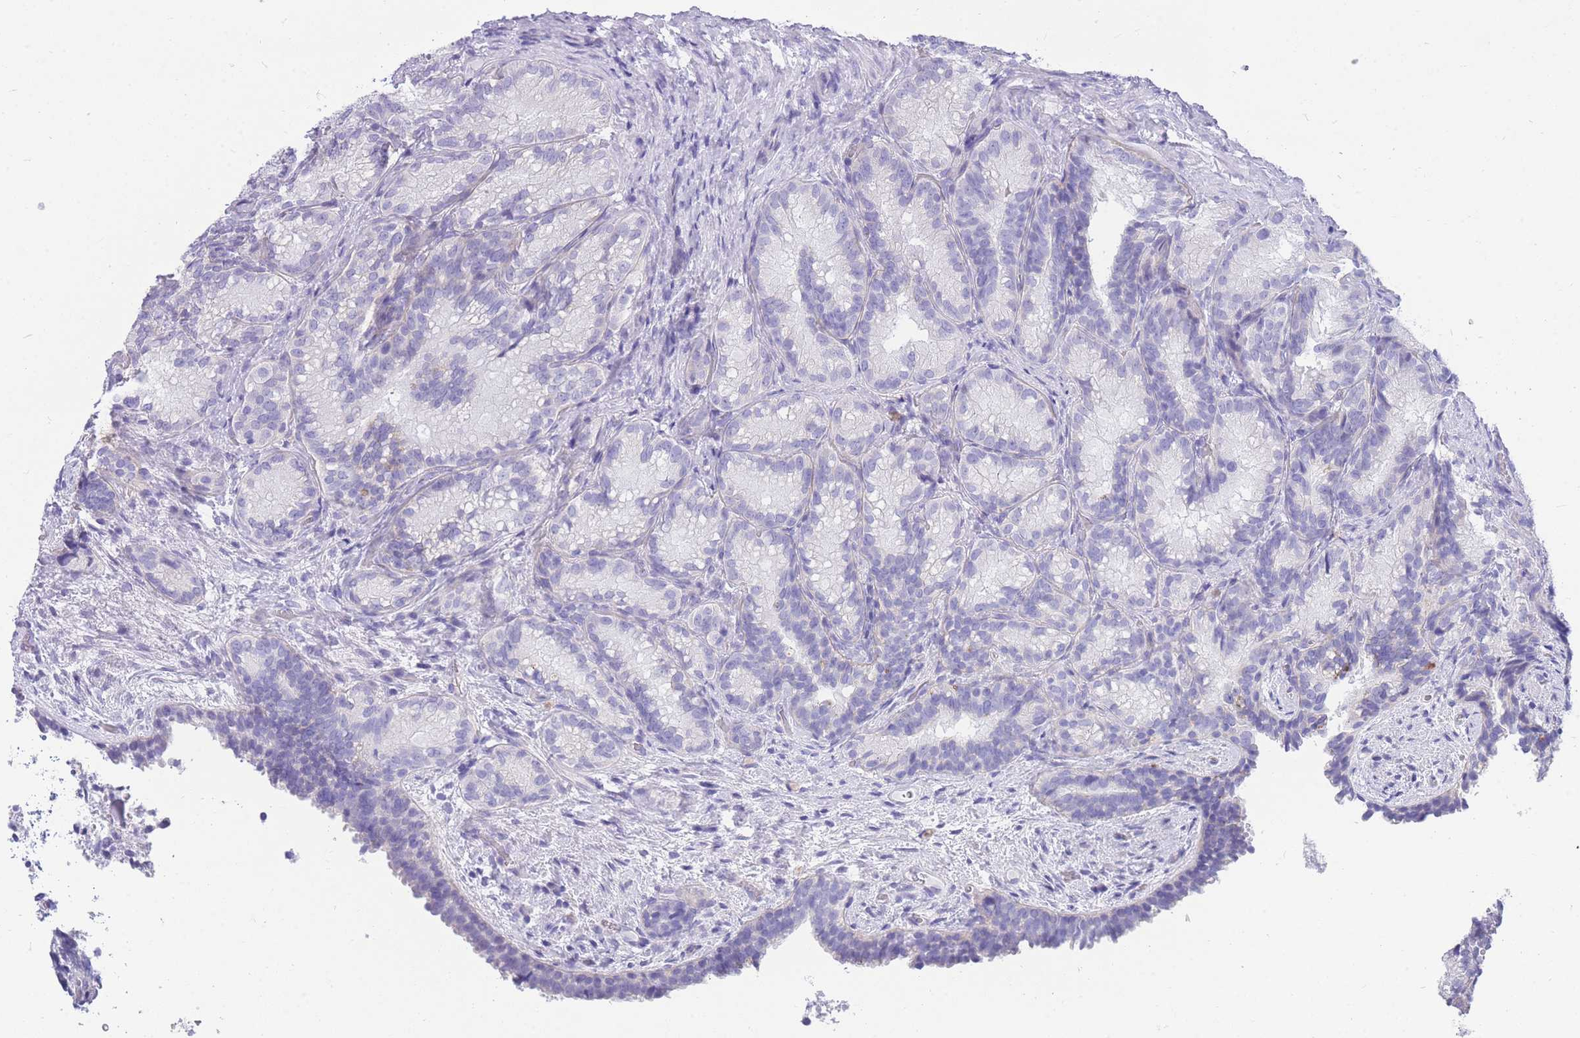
{"staining": {"intensity": "negative", "quantity": "none", "location": "none"}, "tissue": "seminal vesicle", "cell_type": "Glandular cells", "image_type": "normal", "snomed": [{"axis": "morphology", "description": "Normal tissue, NOS"}, {"axis": "topography", "description": "Seminal veicle"}], "caption": "This micrograph is of unremarkable seminal vesicle stained with immunohistochemistry (IHC) to label a protein in brown with the nuclei are counter-stained blue. There is no staining in glandular cells. (Immunohistochemistry (ihc), brightfield microscopy, high magnification).", "gene": "ZNF311", "patient": {"sex": "male", "age": 58}}